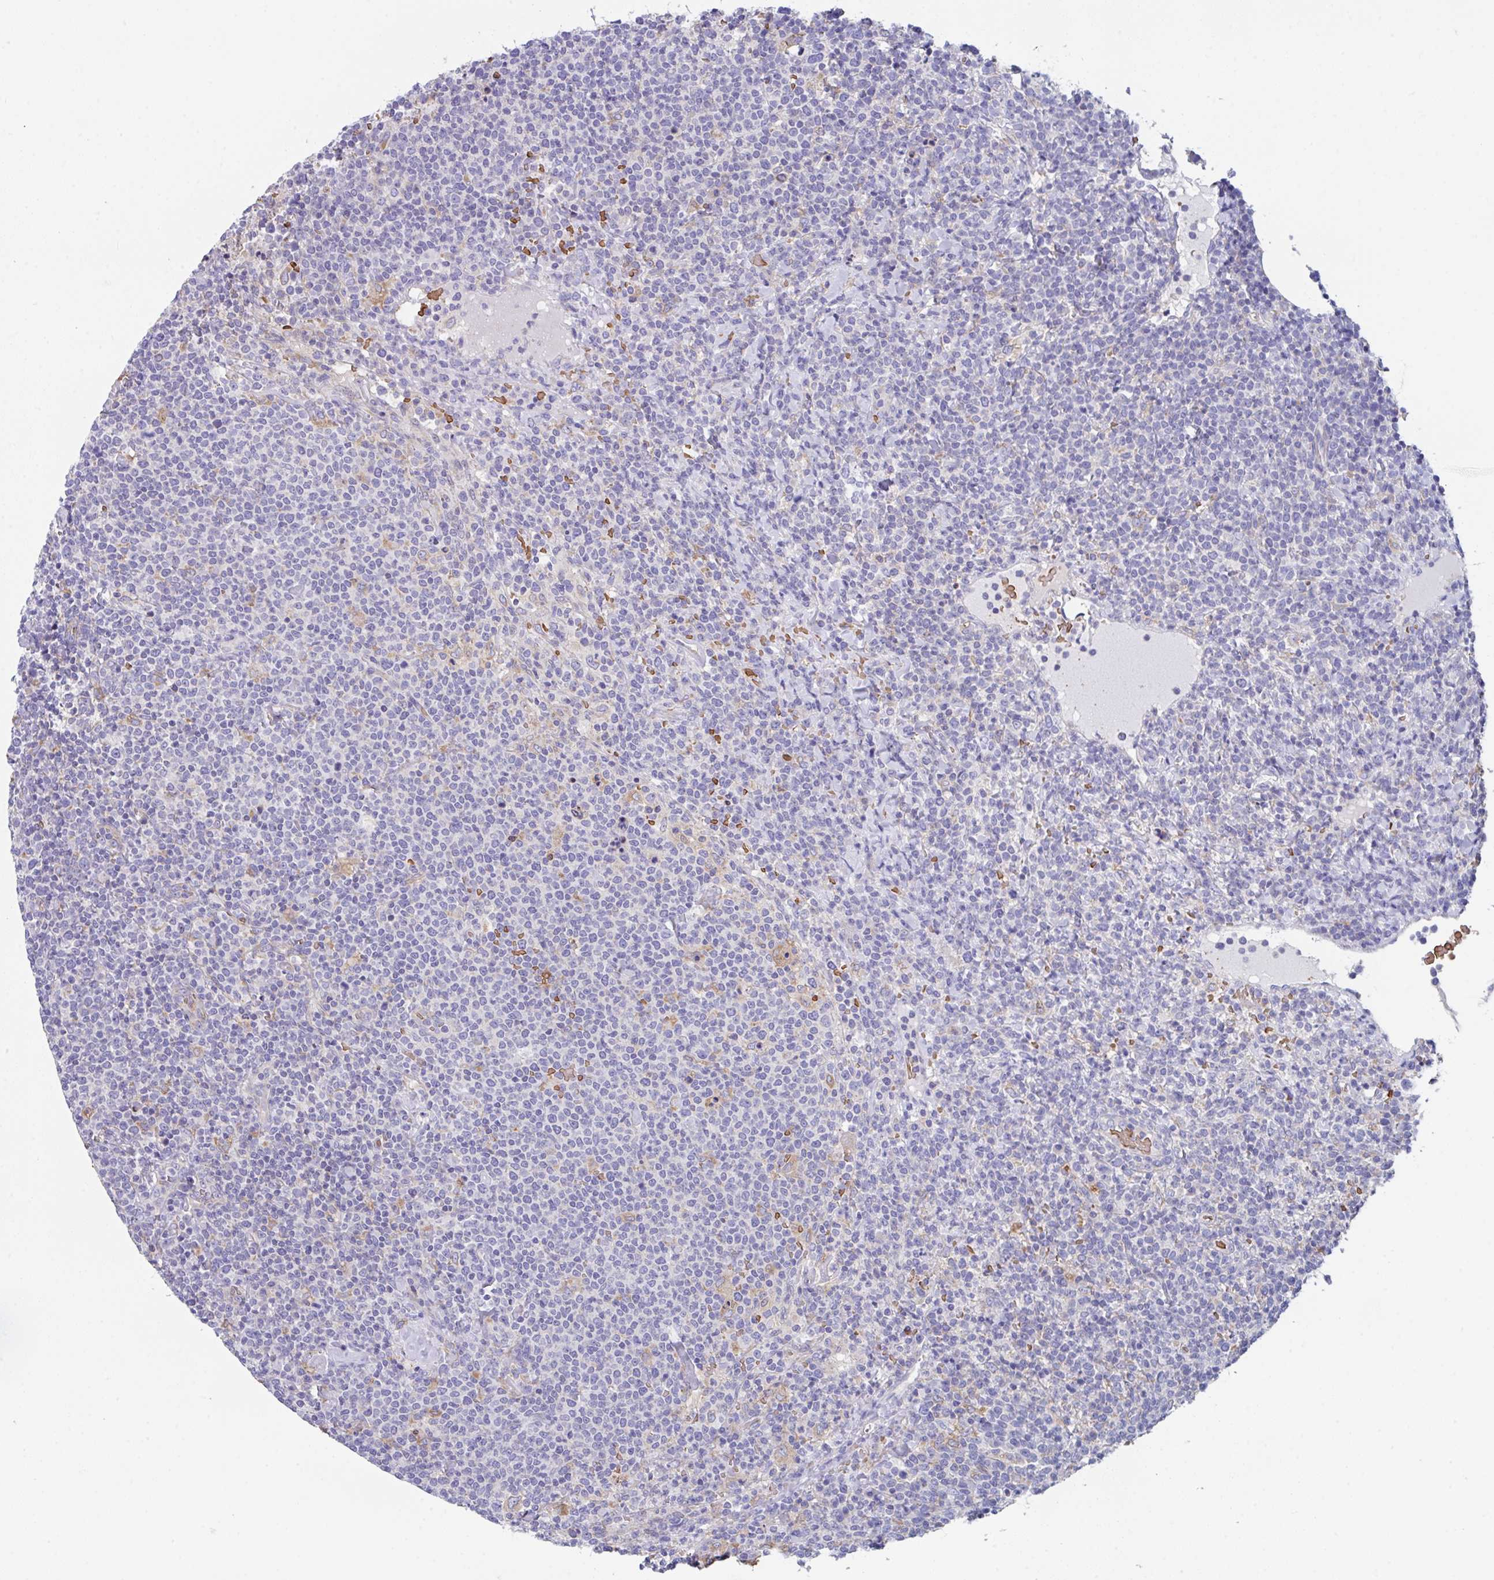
{"staining": {"intensity": "negative", "quantity": "none", "location": "none"}, "tissue": "lymphoma", "cell_type": "Tumor cells", "image_type": "cancer", "snomed": [{"axis": "morphology", "description": "Malignant lymphoma, non-Hodgkin's type, High grade"}, {"axis": "topography", "description": "Lymph node"}], "caption": "Tumor cells are negative for brown protein staining in high-grade malignant lymphoma, non-Hodgkin's type. Brightfield microscopy of IHC stained with DAB (brown) and hematoxylin (blue), captured at high magnification.", "gene": "TFAP2C", "patient": {"sex": "male", "age": 61}}